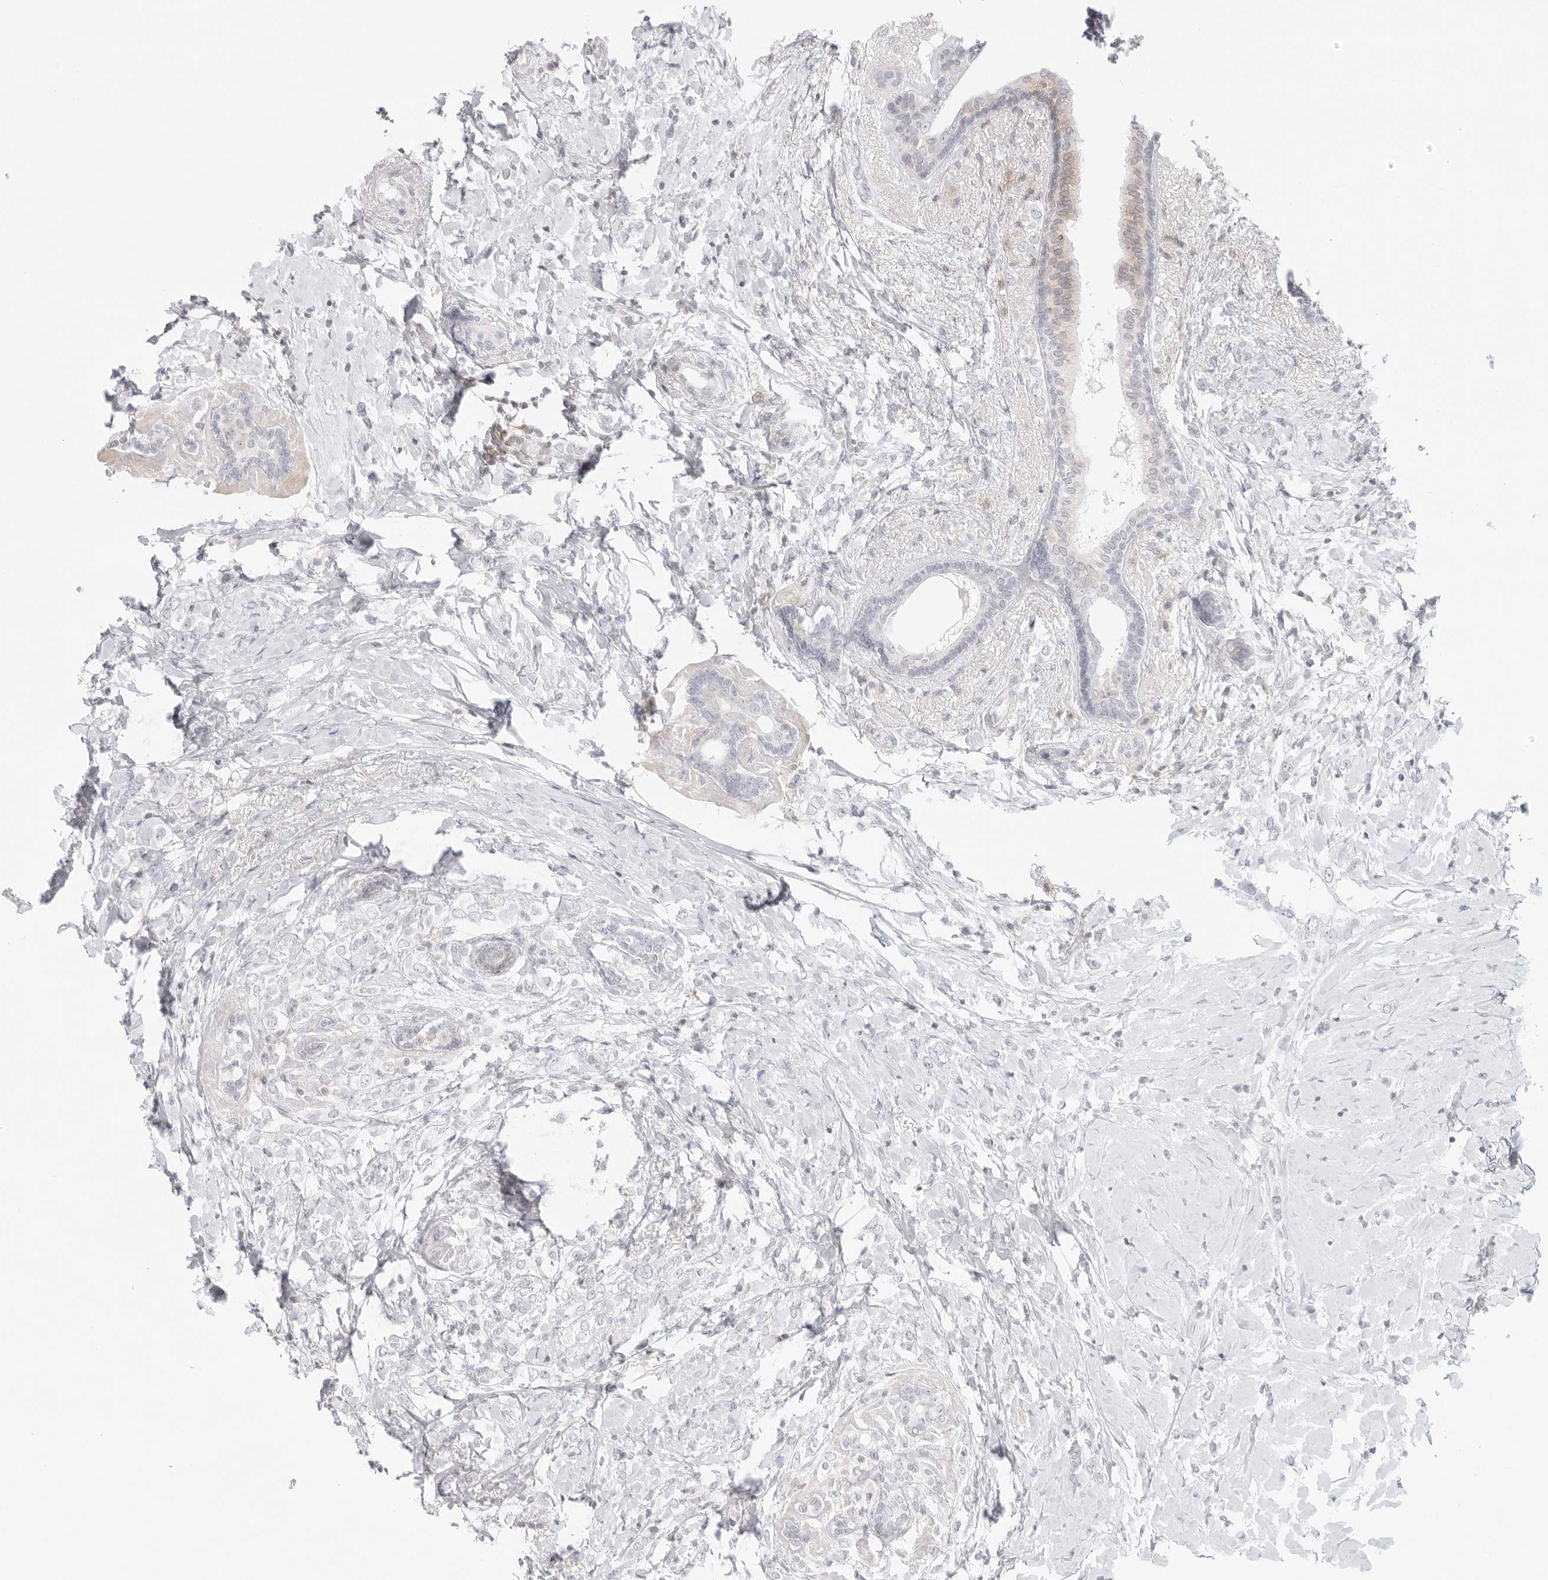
{"staining": {"intensity": "negative", "quantity": "none", "location": "none"}, "tissue": "breast cancer", "cell_type": "Tumor cells", "image_type": "cancer", "snomed": [{"axis": "morphology", "description": "Normal tissue, NOS"}, {"axis": "morphology", "description": "Lobular carcinoma"}, {"axis": "topography", "description": "Breast"}], "caption": "DAB (3,3'-diaminobenzidine) immunohistochemical staining of human breast cancer demonstrates no significant expression in tumor cells. Brightfield microscopy of immunohistochemistry stained with DAB (3,3'-diaminobenzidine) (brown) and hematoxylin (blue), captured at high magnification.", "gene": "TNFRSF14", "patient": {"sex": "female", "age": 47}}